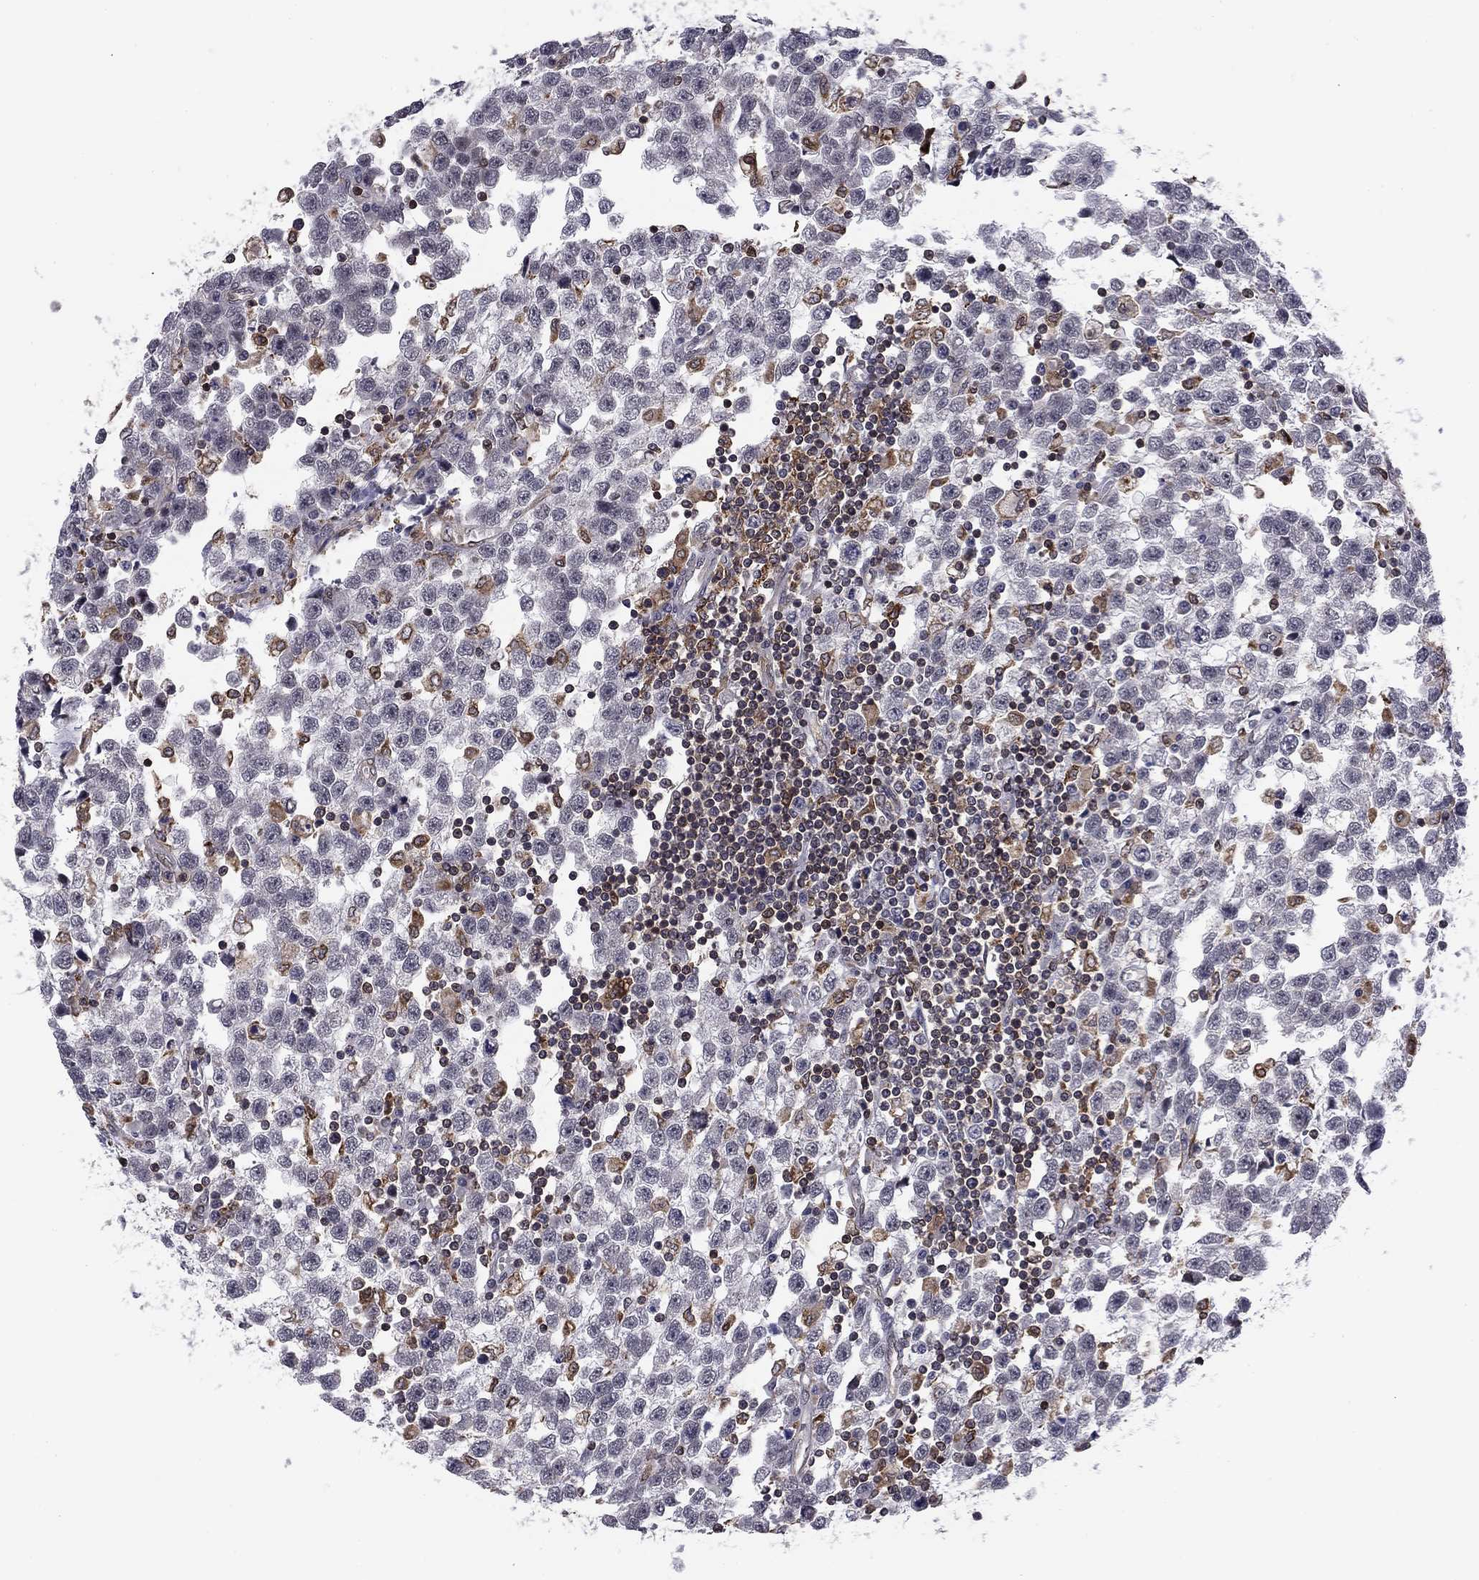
{"staining": {"intensity": "negative", "quantity": "none", "location": "none"}, "tissue": "testis cancer", "cell_type": "Tumor cells", "image_type": "cancer", "snomed": [{"axis": "morphology", "description": "Seminoma, NOS"}, {"axis": "topography", "description": "Testis"}], "caption": "This is an IHC histopathology image of seminoma (testis). There is no positivity in tumor cells.", "gene": "PLCB2", "patient": {"sex": "male", "age": 34}}